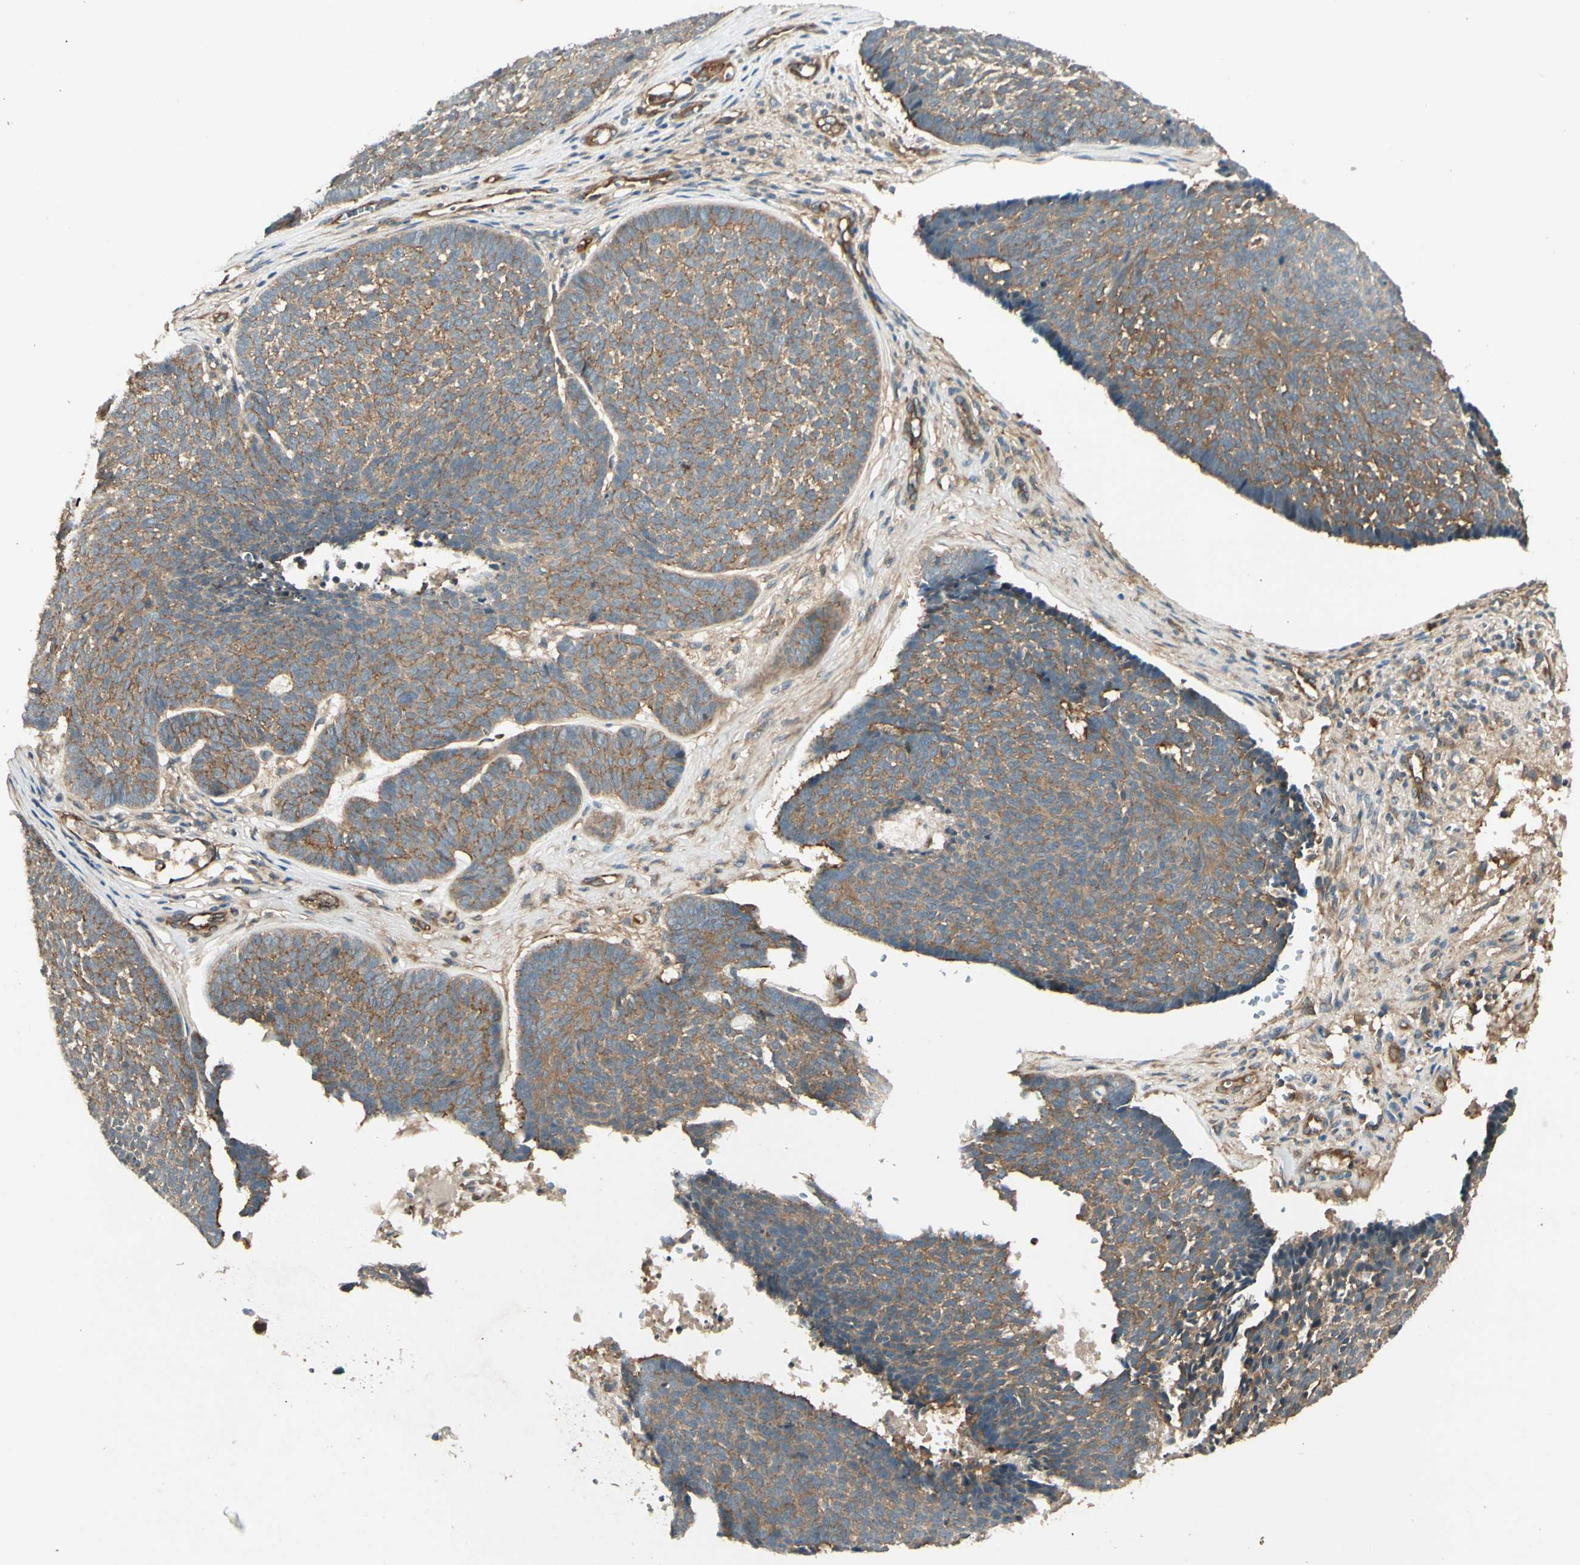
{"staining": {"intensity": "weak", "quantity": ">75%", "location": "cytoplasmic/membranous"}, "tissue": "skin cancer", "cell_type": "Tumor cells", "image_type": "cancer", "snomed": [{"axis": "morphology", "description": "Basal cell carcinoma"}, {"axis": "topography", "description": "Skin"}], "caption": "Skin cancer (basal cell carcinoma) stained with immunohistochemistry demonstrates weak cytoplasmic/membranous staining in about >75% of tumor cells. (IHC, brightfield microscopy, high magnification).", "gene": "ROCK2", "patient": {"sex": "male", "age": 84}}